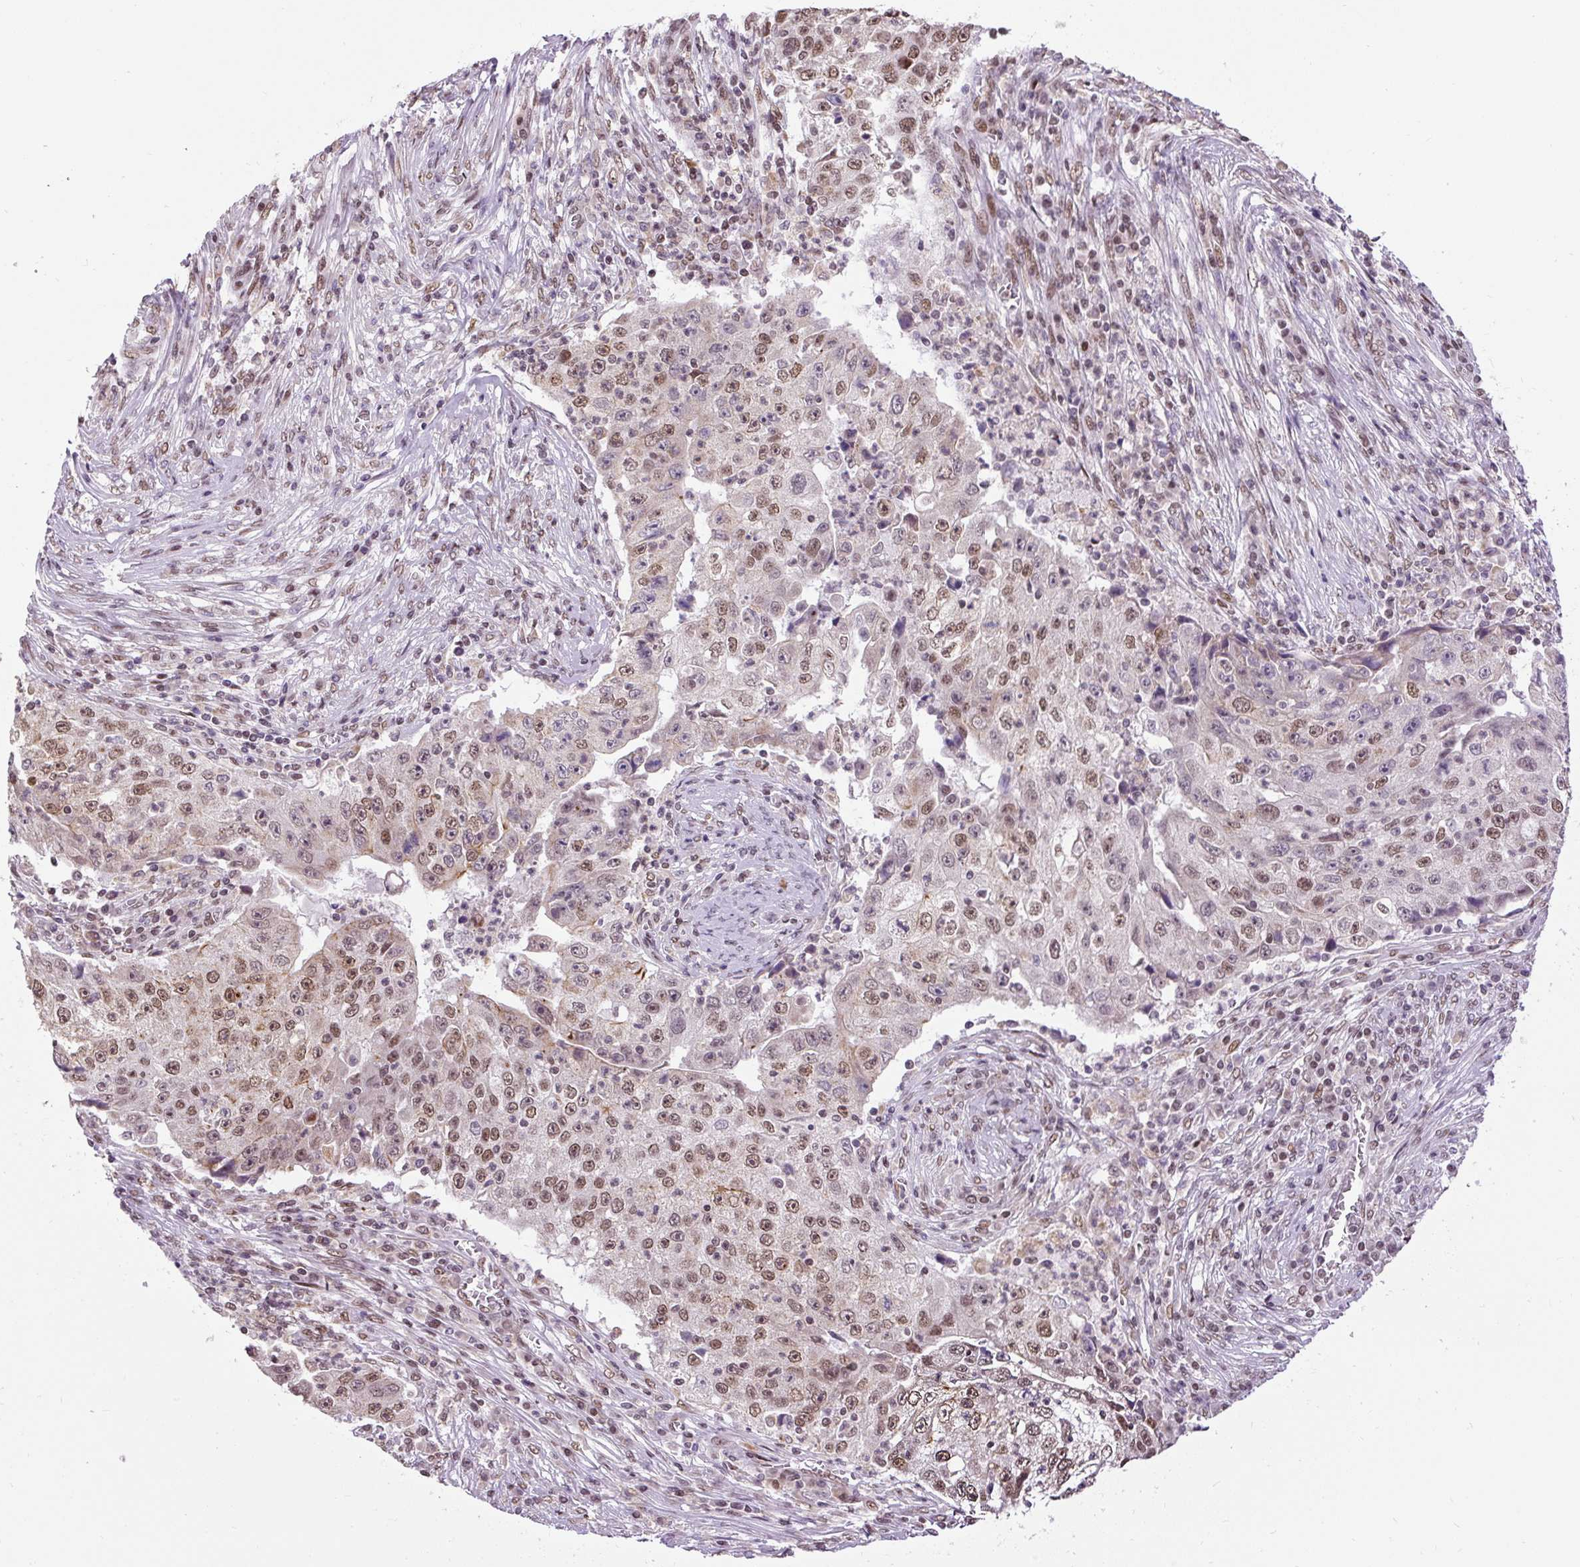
{"staining": {"intensity": "moderate", "quantity": ">75%", "location": "nuclear"}, "tissue": "lung cancer", "cell_type": "Tumor cells", "image_type": "cancer", "snomed": [{"axis": "morphology", "description": "Squamous cell carcinoma, NOS"}, {"axis": "topography", "description": "Lung"}], "caption": "An immunohistochemistry photomicrograph of tumor tissue is shown. Protein staining in brown highlights moderate nuclear positivity in lung cancer (squamous cell carcinoma) within tumor cells.", "gene": "ZNF672", "patient": {"sex": "male", "age": 64}}